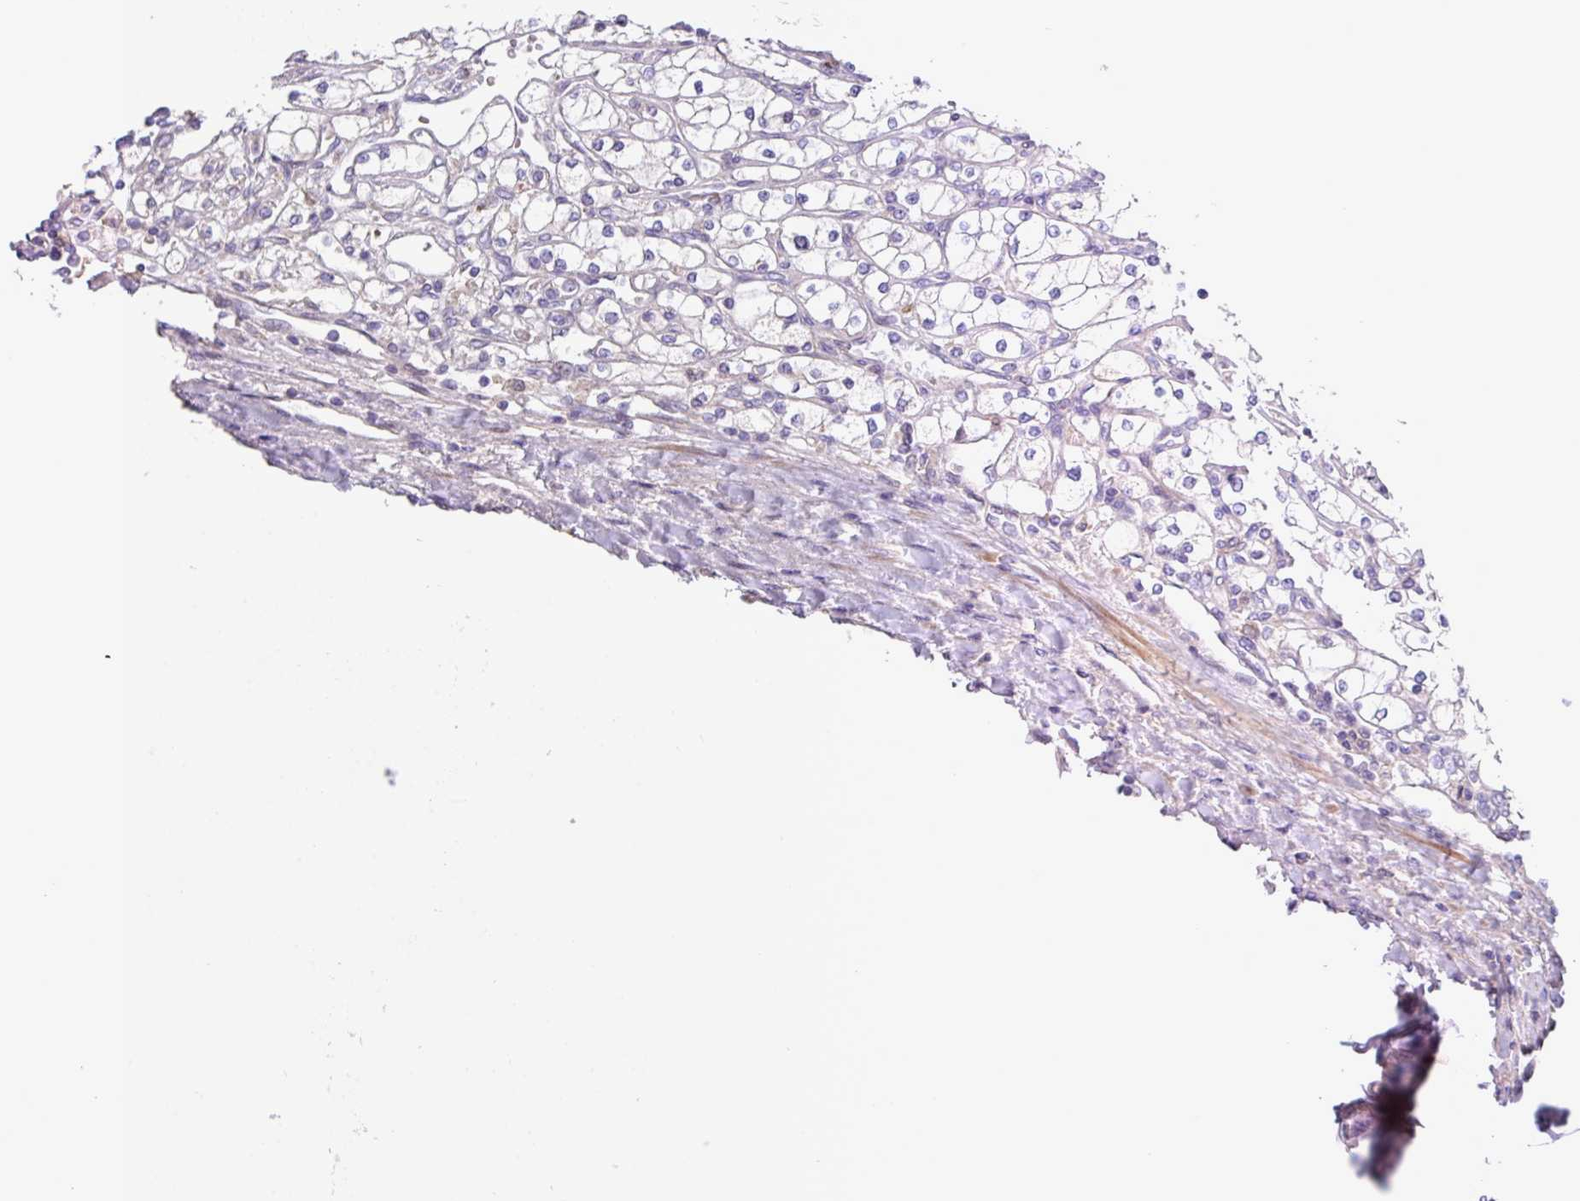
{"staining": {"intensity": "negative", "quantity": "none", "location": "none"}, "tissue": "renal cancer", "cell_type": "Tumor cells", "image_type": "cancer", "snomed": [{"axis": "morphology", "description": "Adenocarcinoma, NOS"}, {"axis": "topography", "description": "Kidney"}], "caption": "There is no significant staining in tumor cells of renal cancer. (DAB (3,3'-diaminobenzidine) IHC visualized using brightfield microscopy, high magnification).", "gene": "IQCJ", "patient": {"sex": "male", "age": 80}}